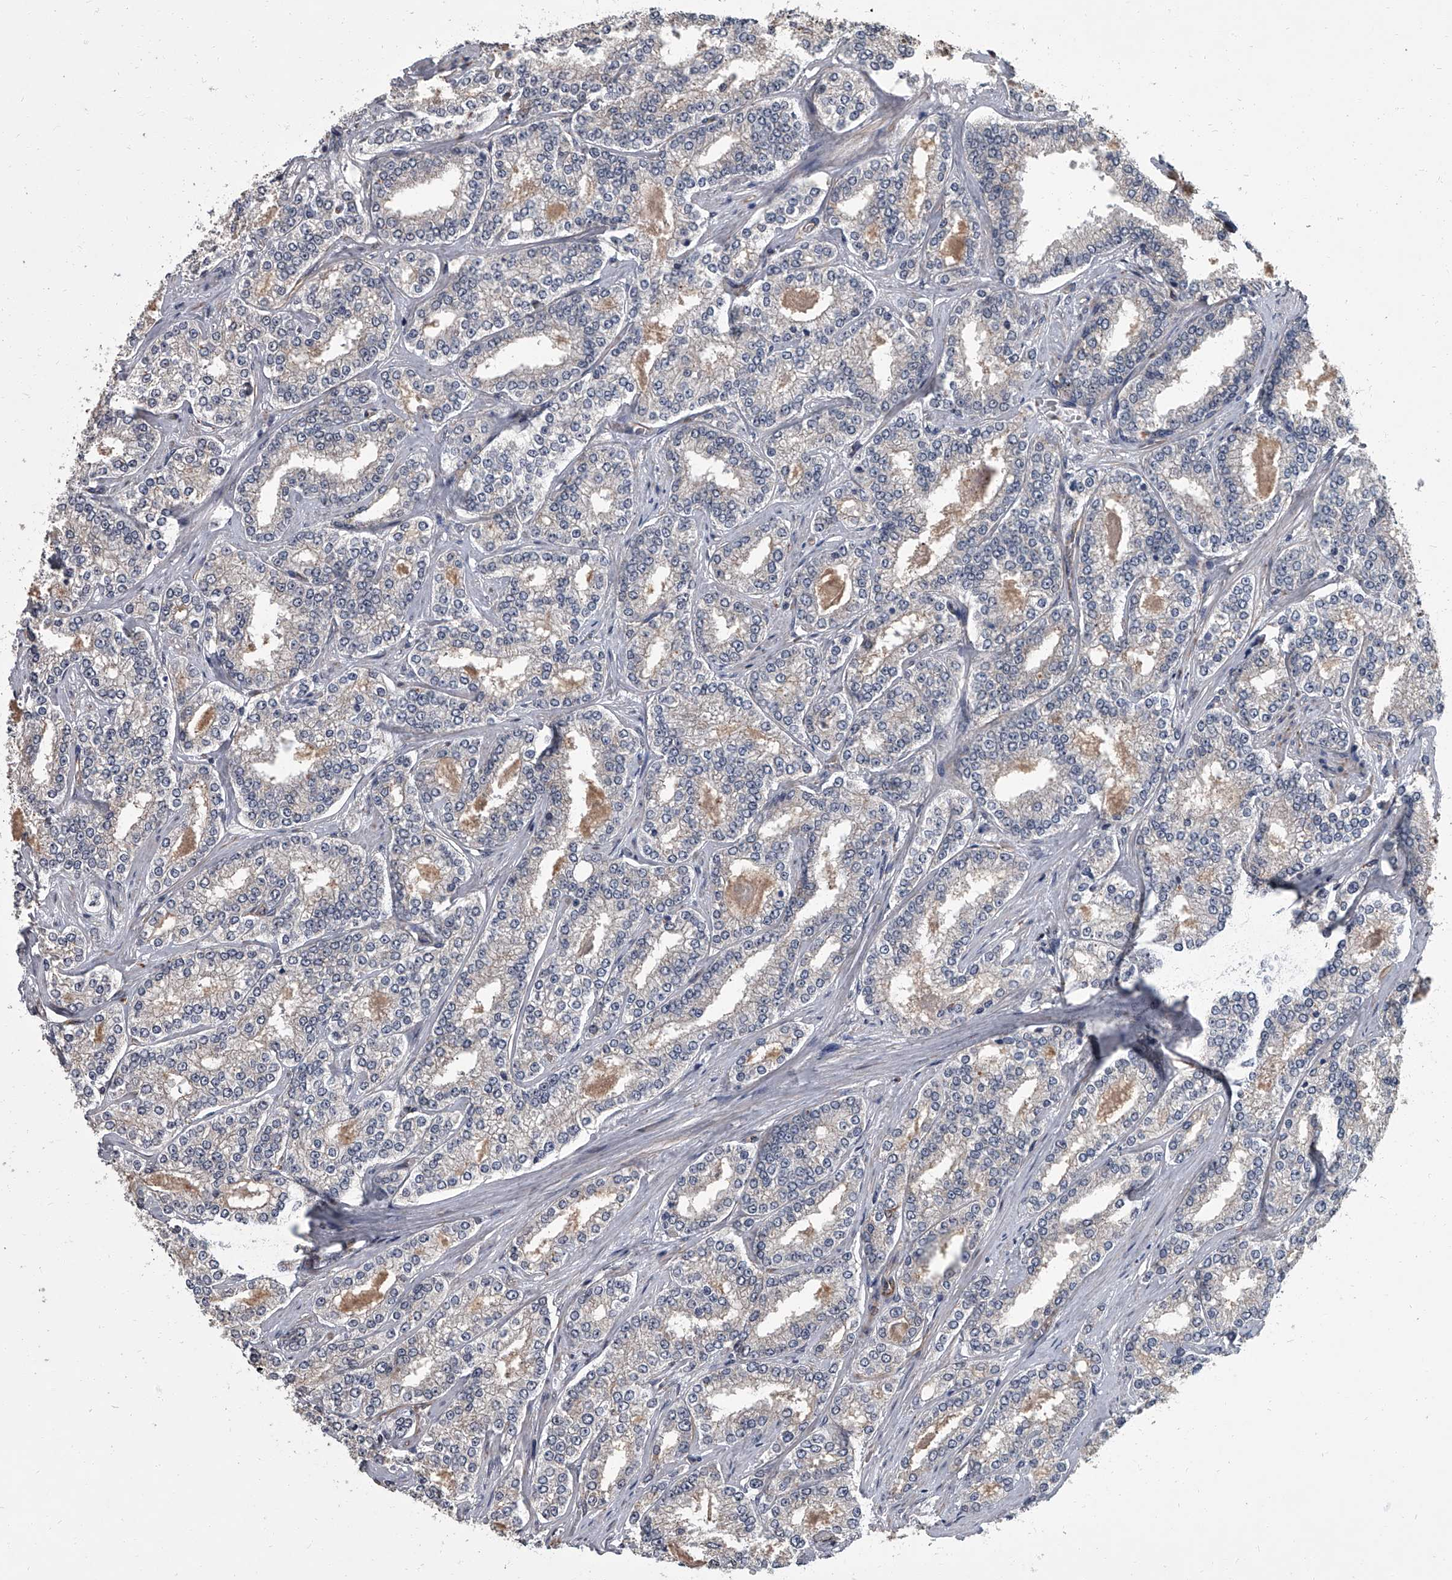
{"staining": {"intensity": "negative", "quantity": "none", "location": "none"}, "tissue": "prostate cancer", "cell_type": "Tumor cells", "image_type": "cancer", "snomed": [{"axis": "morphology", "description": "Normal tissue, NOS"}, {"axis": "morphology", "description": "Adenocarcinoma, High grade"}, {"axis": "topography", "description": "Prostate"}], "caption": "High-grade adenocarcinoma (prostate) was stained to show a protein in brown. There is no significant expression in tumor cells.", "gene": "SIRT4", "patient": {"sex": "male", "age": 83}}